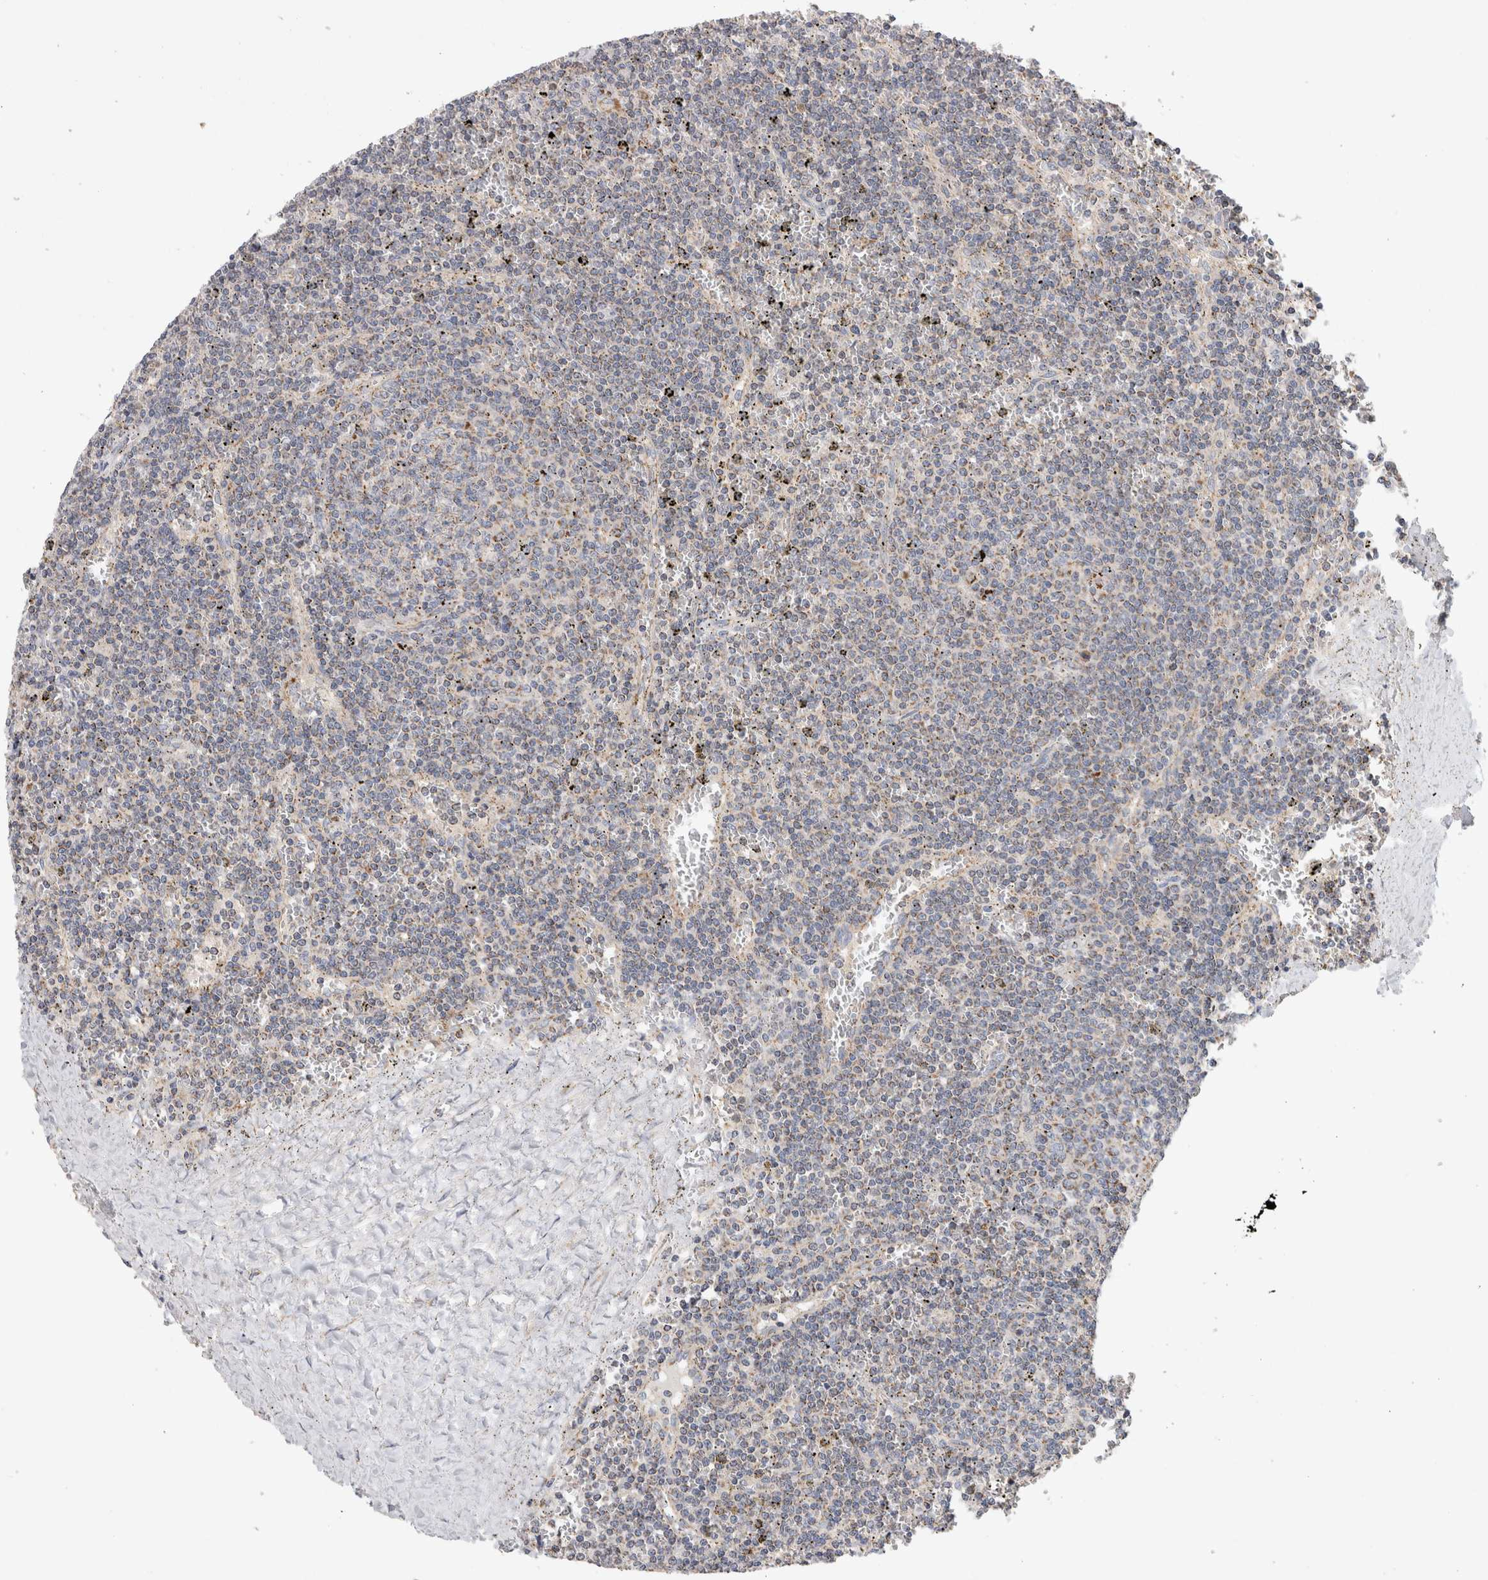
{"staining": {"intensity": "moderate", "quantity": "<25%", "location": "cytoplasmic/membranous"}, "tissue": "lymphoma", "cell_type": "Tumor cells", "image_type": "cancer", "snomed": [{"axis": "morphology", "description": "Malignant lymphoma, non-Hodgkin's type, Low grade"}, {"axis": "topography", "description": "Spleen"}], "caption": "Protein expression analysis of human lymphoma reveals moderate cytoplasmic/membranous staining in about <25% of tumor cells.", "gene": "IARS2", "patient": {"sex": "female", "age": 50}}